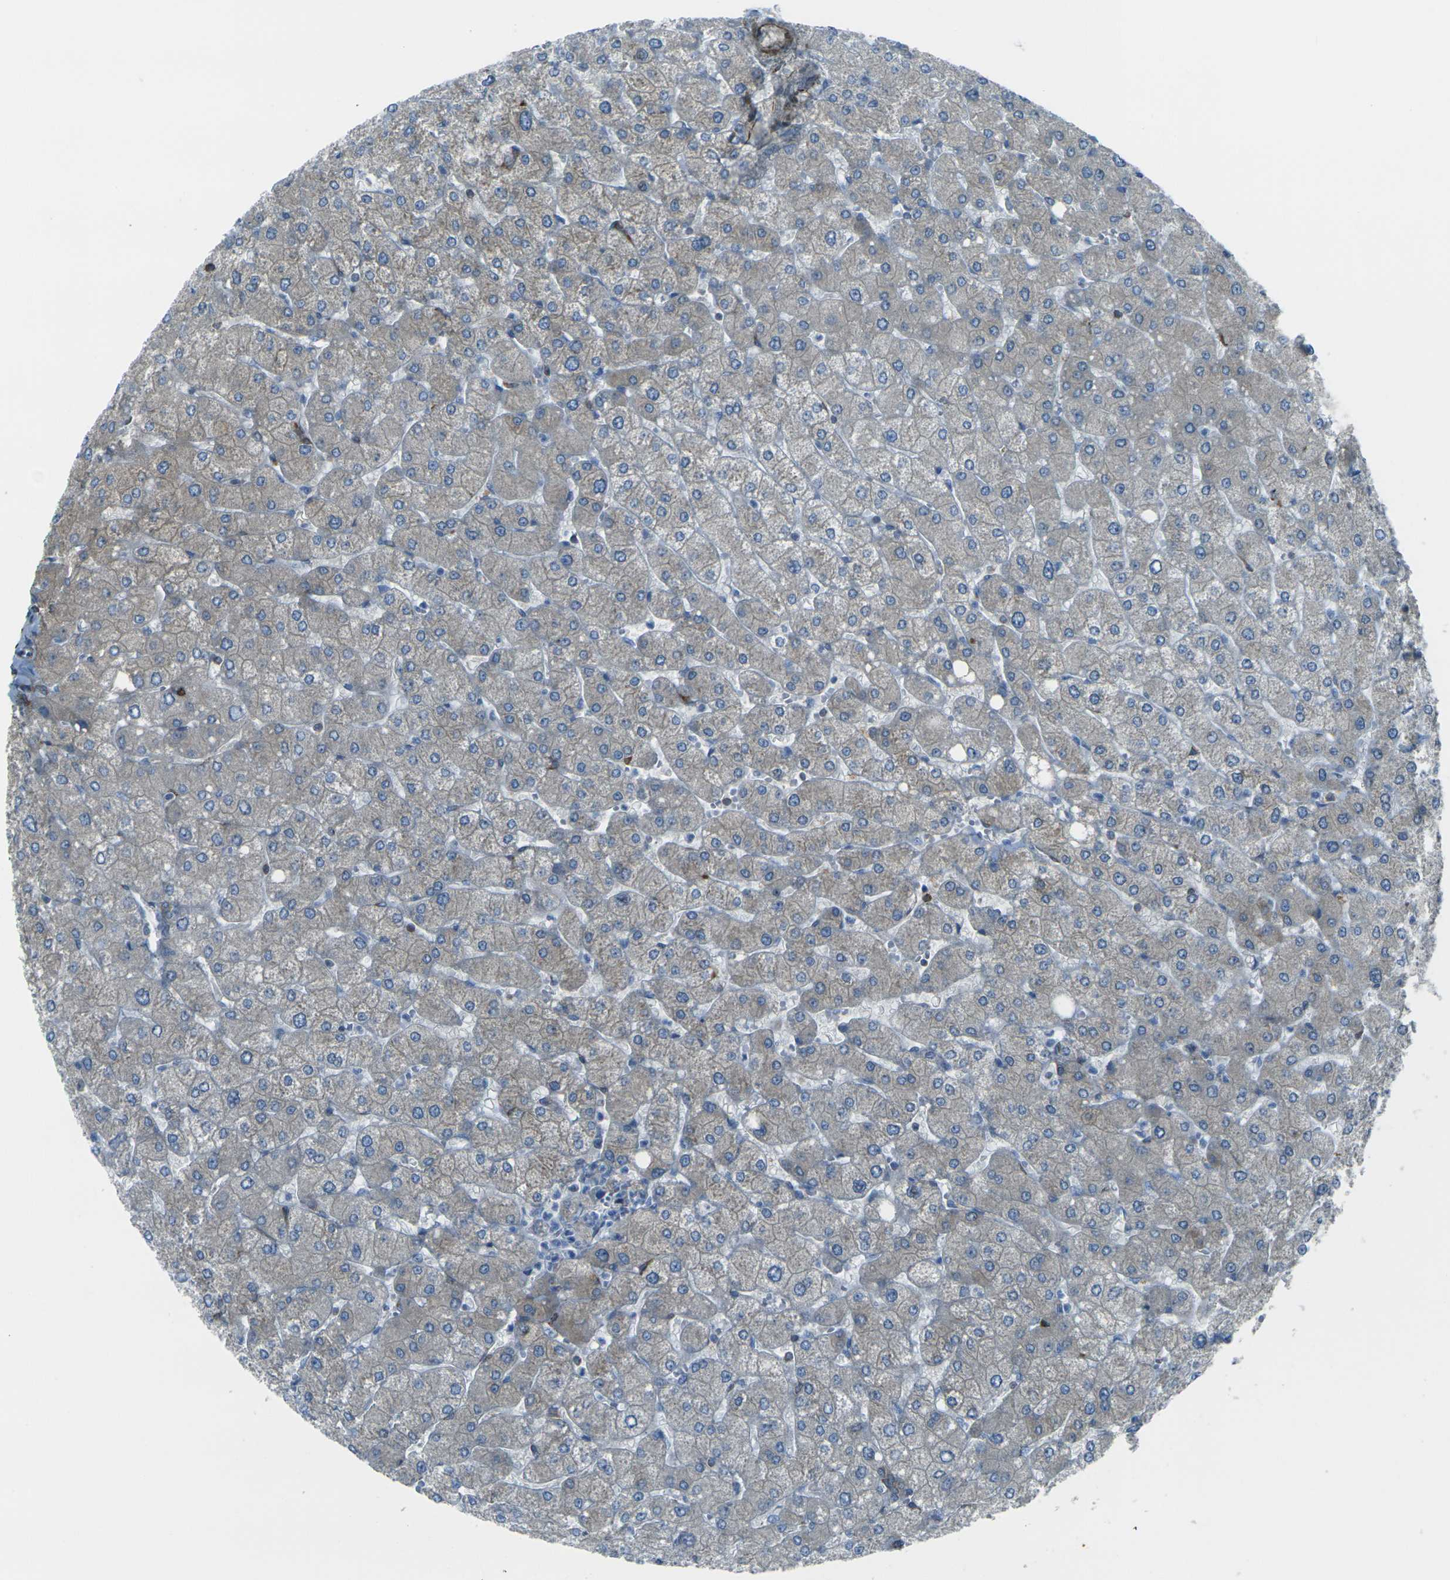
{"staining": {"intensity": "moderate", "quantity": ">75%", "location": "cytoplasmic/membranous"}, "tissue": "liver", "cell_type": "Cholangiocytes", "image_type": "normal", "snomed": [{"axis": "morphology", "description": "Normal tissue, NOS"}, {"axis": "topography", "description": "Liver"}], "caption": "Brown immunohistochemical staining in normal human liver displays moderate cytoplasmic/membranous expression in approximately >75% of cholangiocytes. The staining is performed using DAB (3,3'-diaminobenzidine) brown chromogen to label protein expression. The nuclei are counter-stained blue using hematoxylin.", "gene": "CELSR2", "patient": {"sex": "male", "age": 55}}